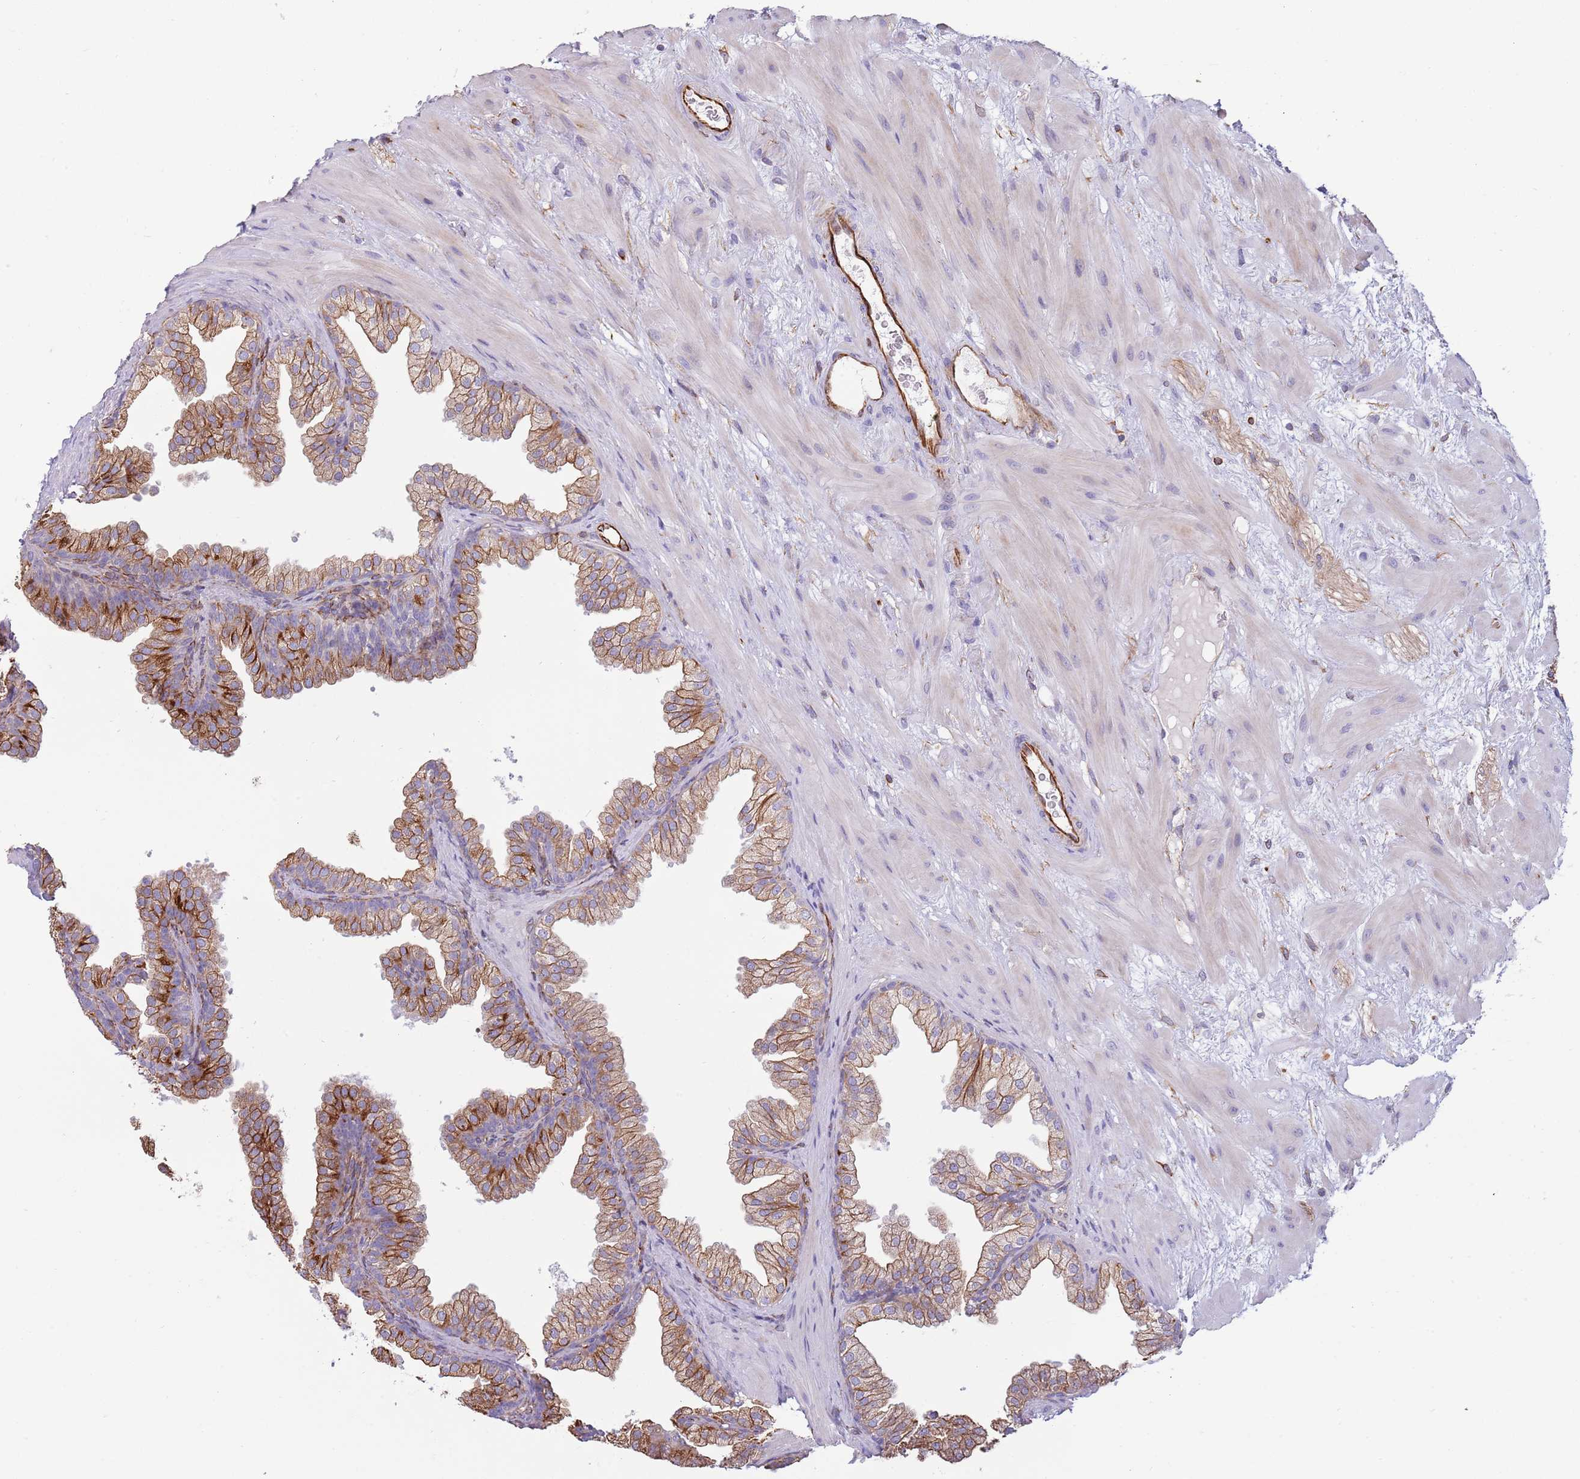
{"staining": {"intensity": "strong", "quantity": "25%-75%", "location": "cytoplasmic/membranous"}, "tissue": "prostate", "cell_type": "Glandular cells", "image_type": "normal", "snomed": [{"axis": "morphology", "description": "Normal tissue, NOS"}, {"axis": "topography", "description": "Prostate"}], "caption": "Protein expression analysis of normal human prostate reveals strong cytoplasmic/membranous positivity in about 25%-75% of glandular cells.", "gene": "MOGAT1", "patient": {"sex": "male", "age": 37}}